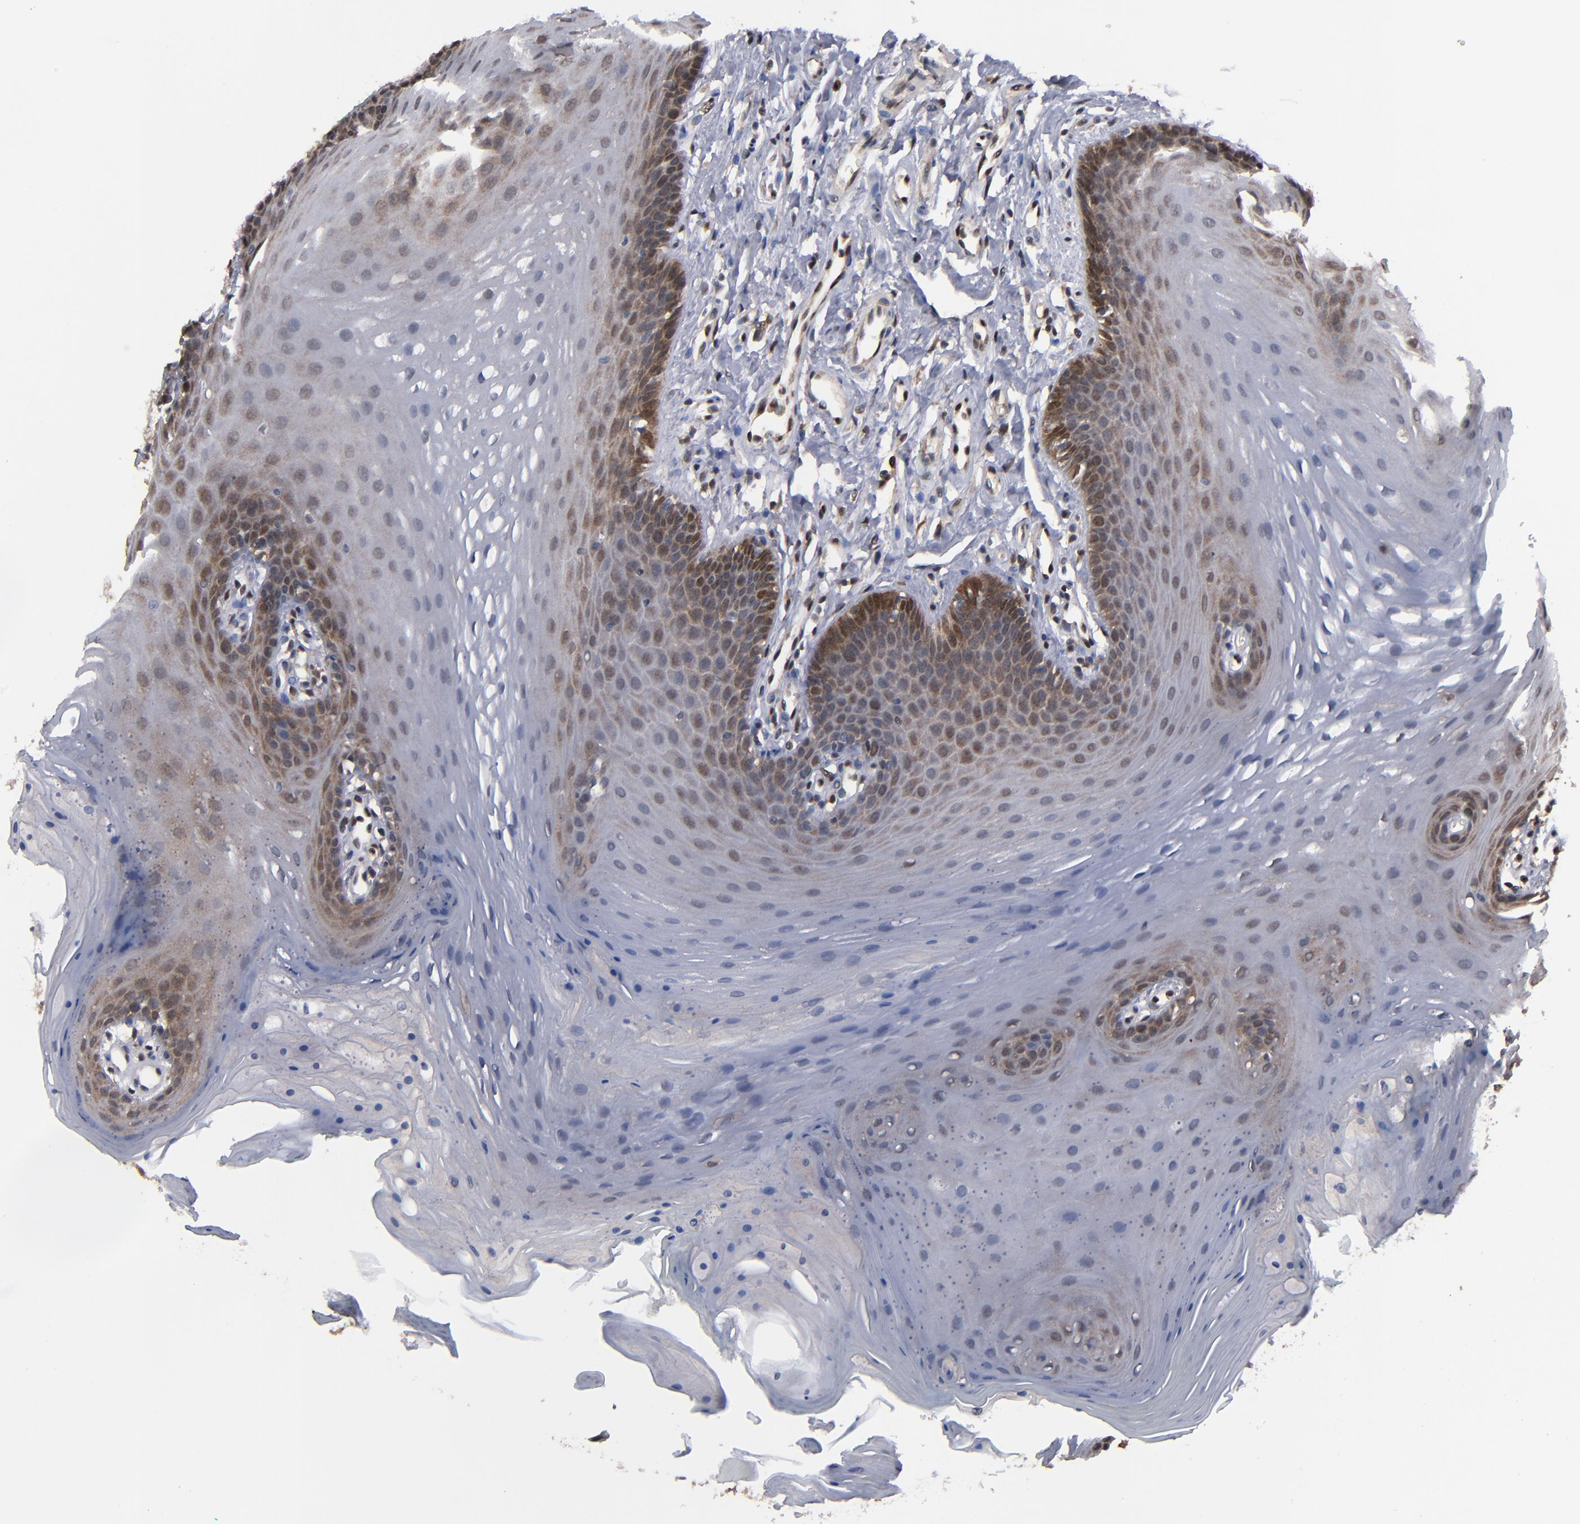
{"staining": {"intensity": "moderate", "quantity": "<25%", "location": "cytoplasmic/membranous"}, "tissue": "oral mucosa", "cell_type": "Squamous epithelial cells", "image_type": "normal", "snomed": [{"axis": "morphology", "description": "Normal tissue, NOS"}, {"axis": "topography", "description": "Oral tissue"}], "caption": "A micrograph of oral mucosa stained for a protein demonstrates moderate cytoplasmic/membranous brown staining in squamous epithelial cells. (Stains: DAB in brown, nuclei in blue, Microscopy: brightfield microscopy at high magnification).", "gene": "ALG13", "patient": {"sex": "male", "age": 62}}